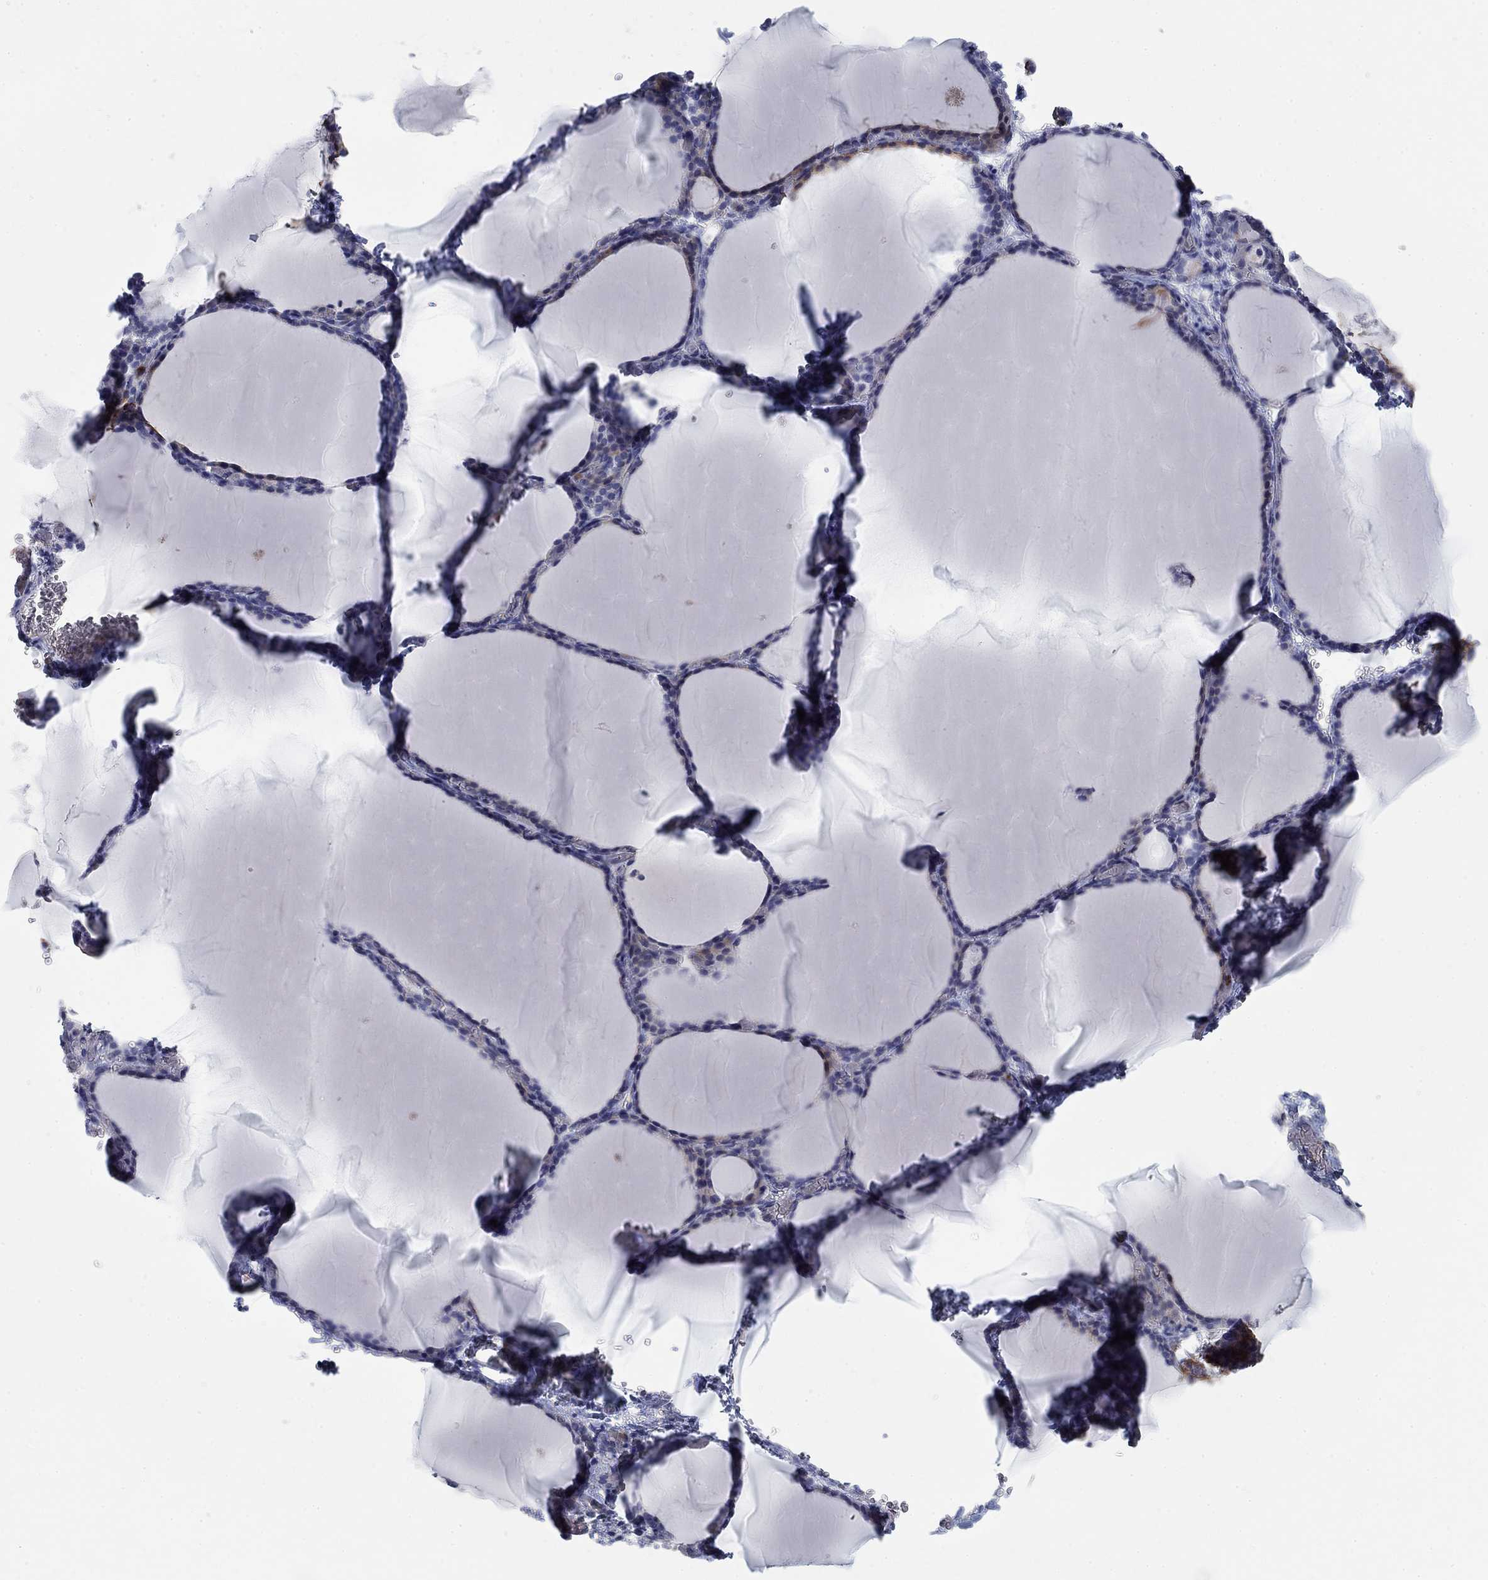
{"staining": {"intensity": "negative", "quantity": "none", "location": "none"}, "tissue": "thyroid gland", "cell_type": "Glandular cells", "image_type": "normal", "snomed": [{"axis": "morphology", "description": "Normal tissue, NOS"}, {"axis": "morphology", "description": "Hyperplasia, NOS"}, {"axis": "topography", "description": "Thyroid gland"}], "caption": "An immunohistochemistry micrograph of unremarkable thyroid gland is shown. There is no staining in glandular cells of thyroid gland.", "gene": "TMEM249", "patient": {"sex": "female", "age": 27}}